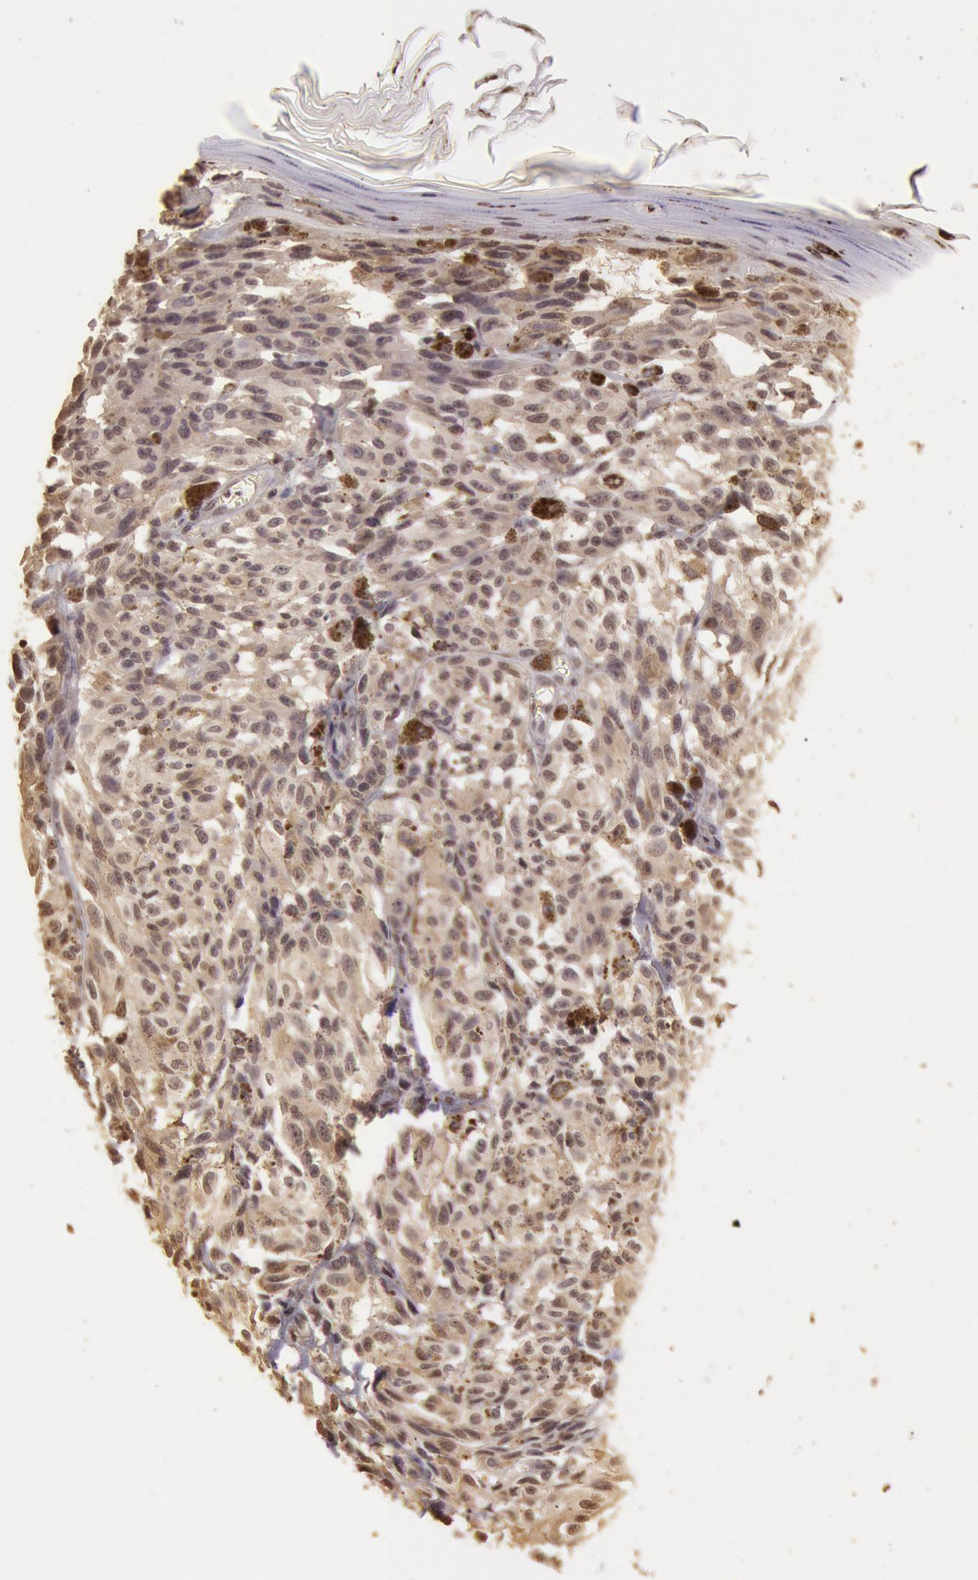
{"staining": {"intensity": "weak", "quantity": ">75%", "location": "cytoplasmic/membranous,nuclear"}, "tissue": "melanoma", "cell_type": "Tumor cells", "image_type": "cancer", "snomed": [{"axis": "morphology", "description": "Malignant melanoma, NOS"}, {"axis": "topography", "description": "Skin"}], "caption": "Immunohistochemistry staining of malignant melanoma, which demonstrates low levels of weak cytoplasmic/membranous and nuclear expression in about >75% of tumor cells indicating weak cytoplasmic/membranous and nuclear protein positivity. The staining was performed using DAB (brown) for protein detection and nuclei were counterstained in hematoxylin (blue).", "gene": "SOD1", "patient": {"sex": "female", "age": 72}}